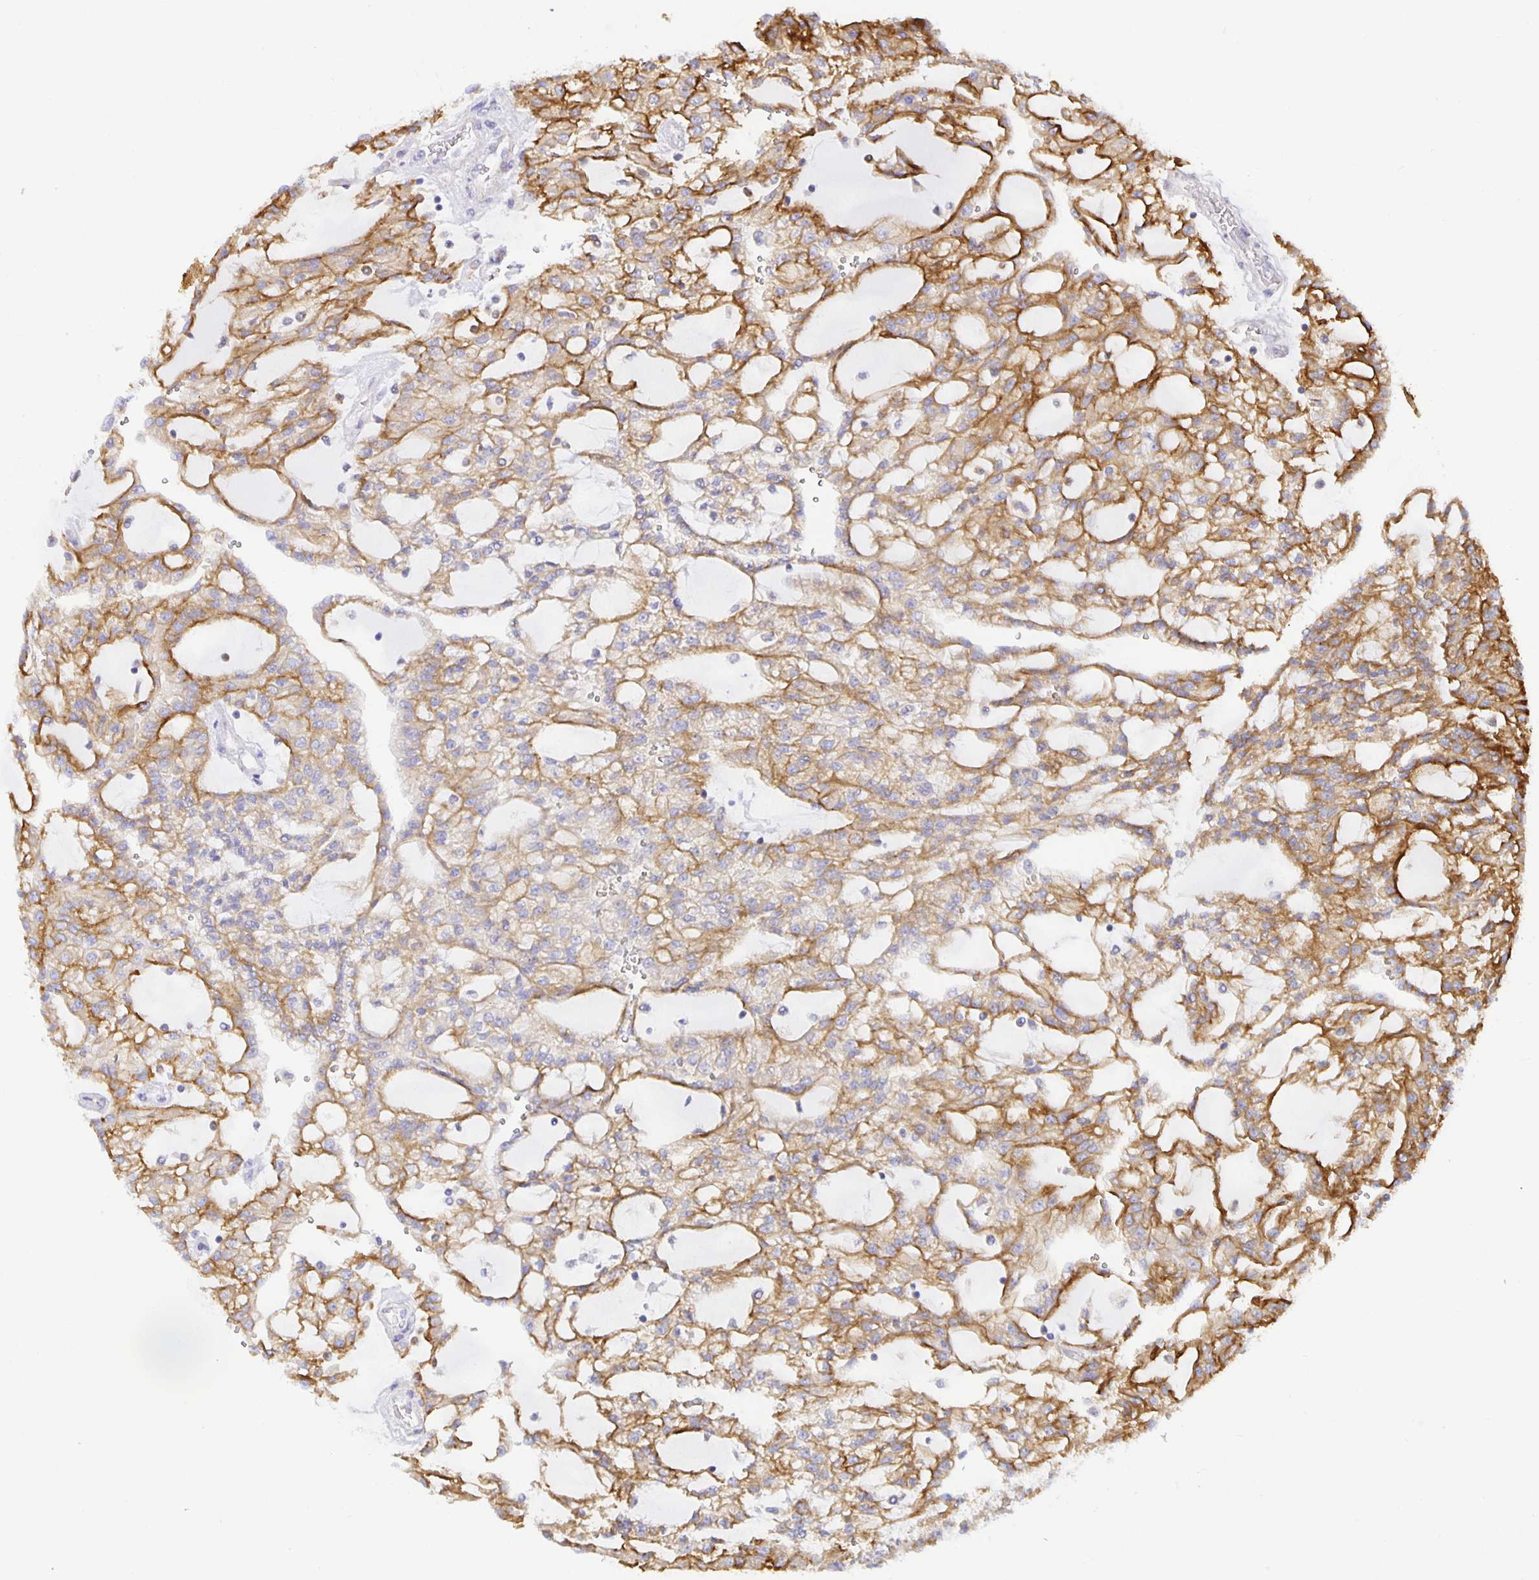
{"staining": {"intensity": "moderate", "quantity": ">75%", "location": "cytoplasmic/membranous"}, "tissue": "renal cancer", "cell_type": "Tumor cells", "image_type": "cancer", "snomed": [{"axis": "morphology", "description": "Adenocarcinoma, NOS"}, {"axis": "topography", "description": "Kidney"}], "caption": "Moderate cytoplasmic/membranous protein staining is present in approximately >75% of tumor cells in renal adenocarcinoma.", "gene": "FLRT3", "patient": {"sex": "male", "age": 63}}